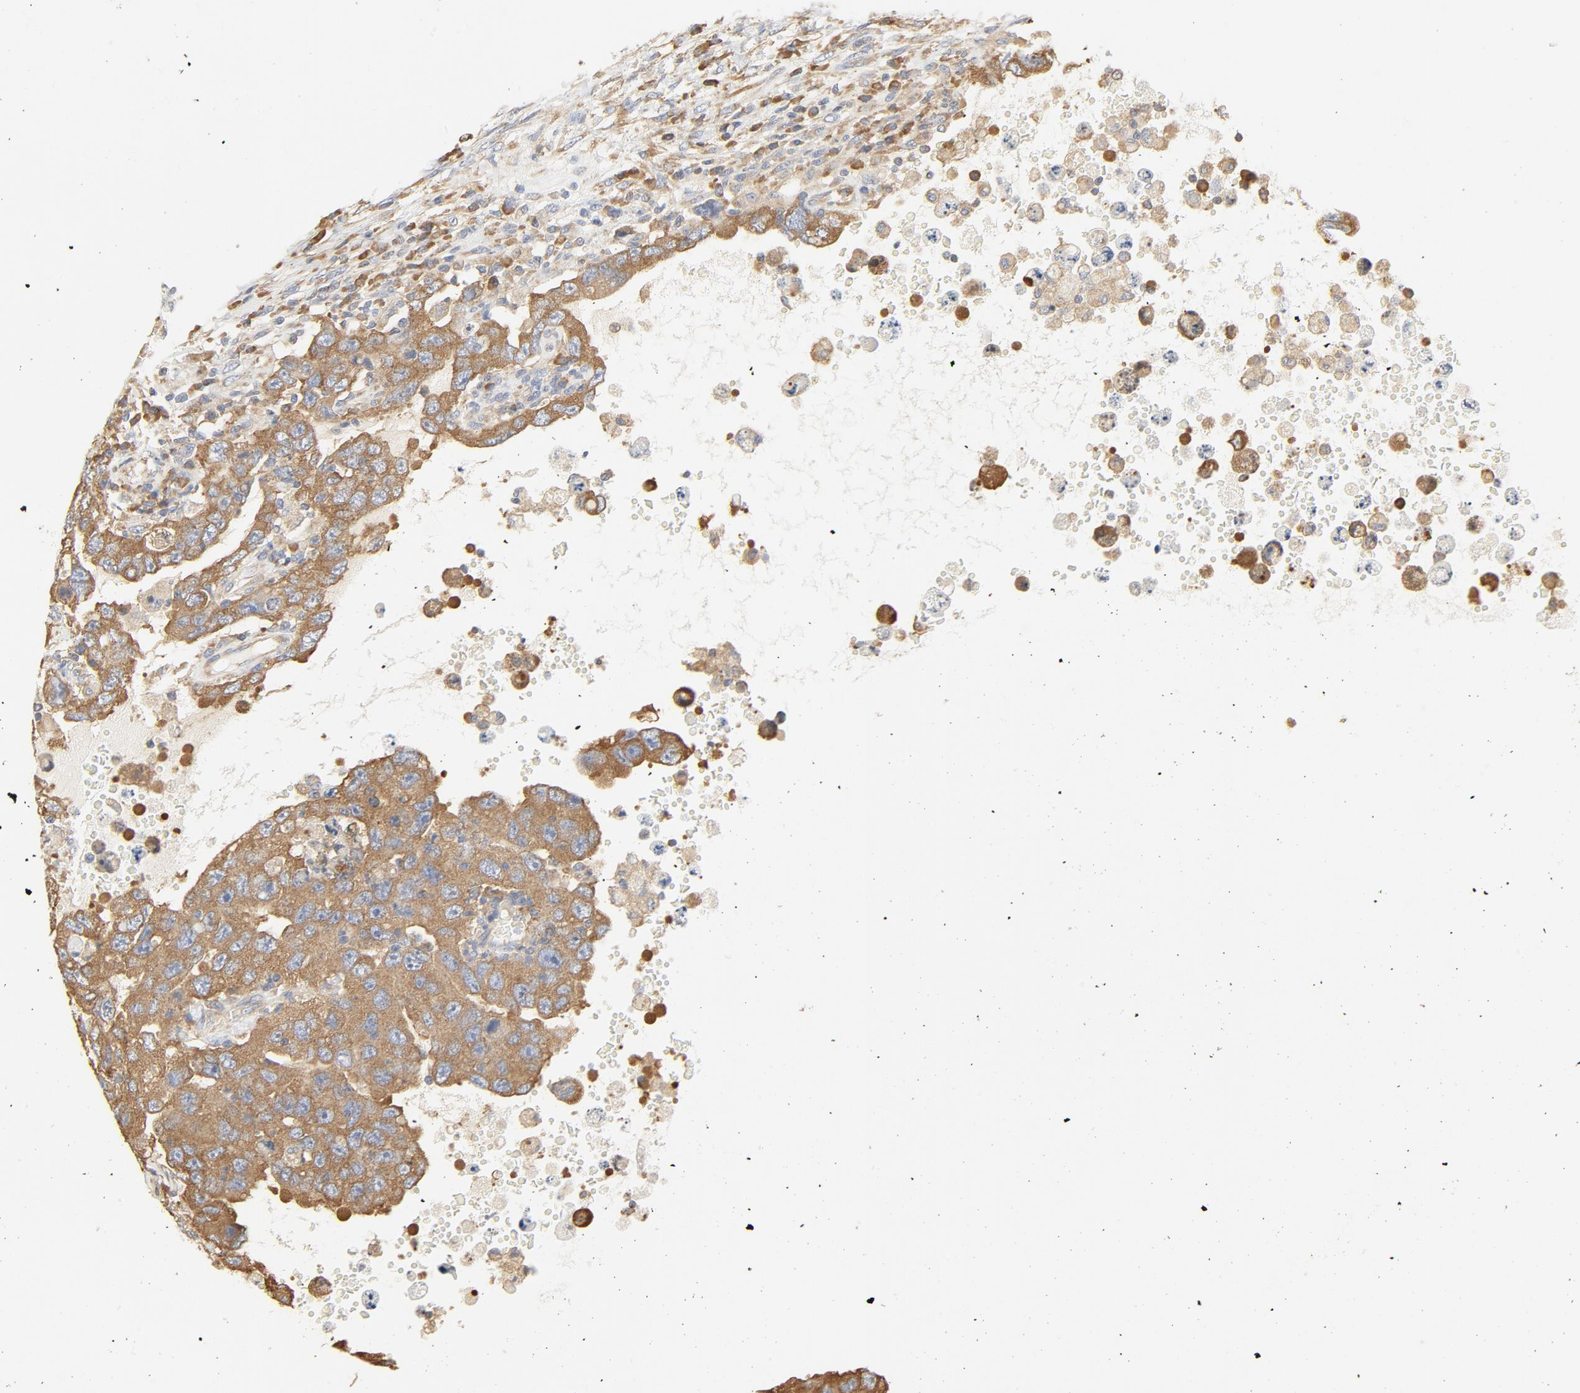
{"staining": {"intensity": "moderate", "quantity": ">75%", "location": "cytoplasmic/membranous"}, "tissue": "testis cancer", "cell_type": "Tumor cells", "image_type": "cancer", "snomed": [{"axis": "morphology", "description": "Carcinoma, Embryonal, NOS"}, {"axis": "topography", "description": "Testis"}], "caption": "Testis cancer stained with a protein marker shows moderate staining in tumor cells.", "gene": "RPS6", "patient": {"sex": "male", "age": 26}}